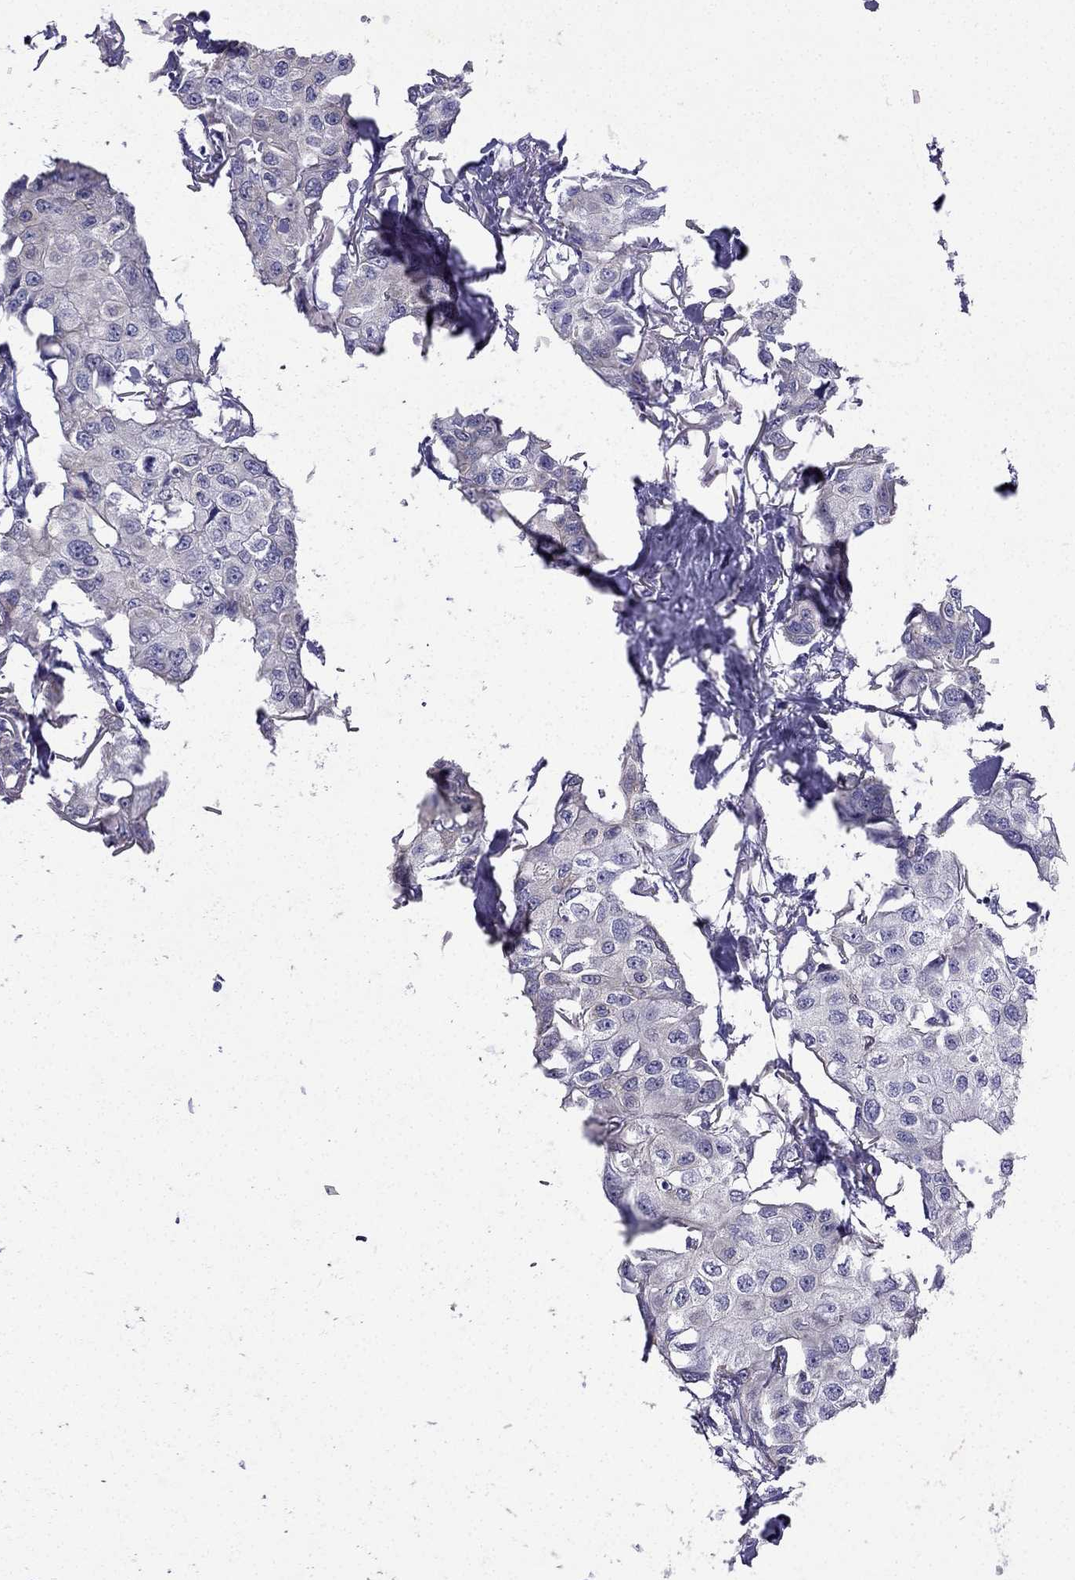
{"staining": {"intensity": "negative", "quantity": "none", "location": "none"}, "tissue": "breast cancer", "cell_type": "Tumor cells", "image_type": "cancer", "snomed": [{"axis": "morphology", "description": "Duct carcinoma"}, {"axis": "topography", "description": "Breast"}], "caption": "A high-resolution histopathology image shows immunohistochemistry staining of breast cancer, which exhibits no significant expression in tumor cells.", "gene": "GJA8", "patient": {"sex": "female", "age": 80}}